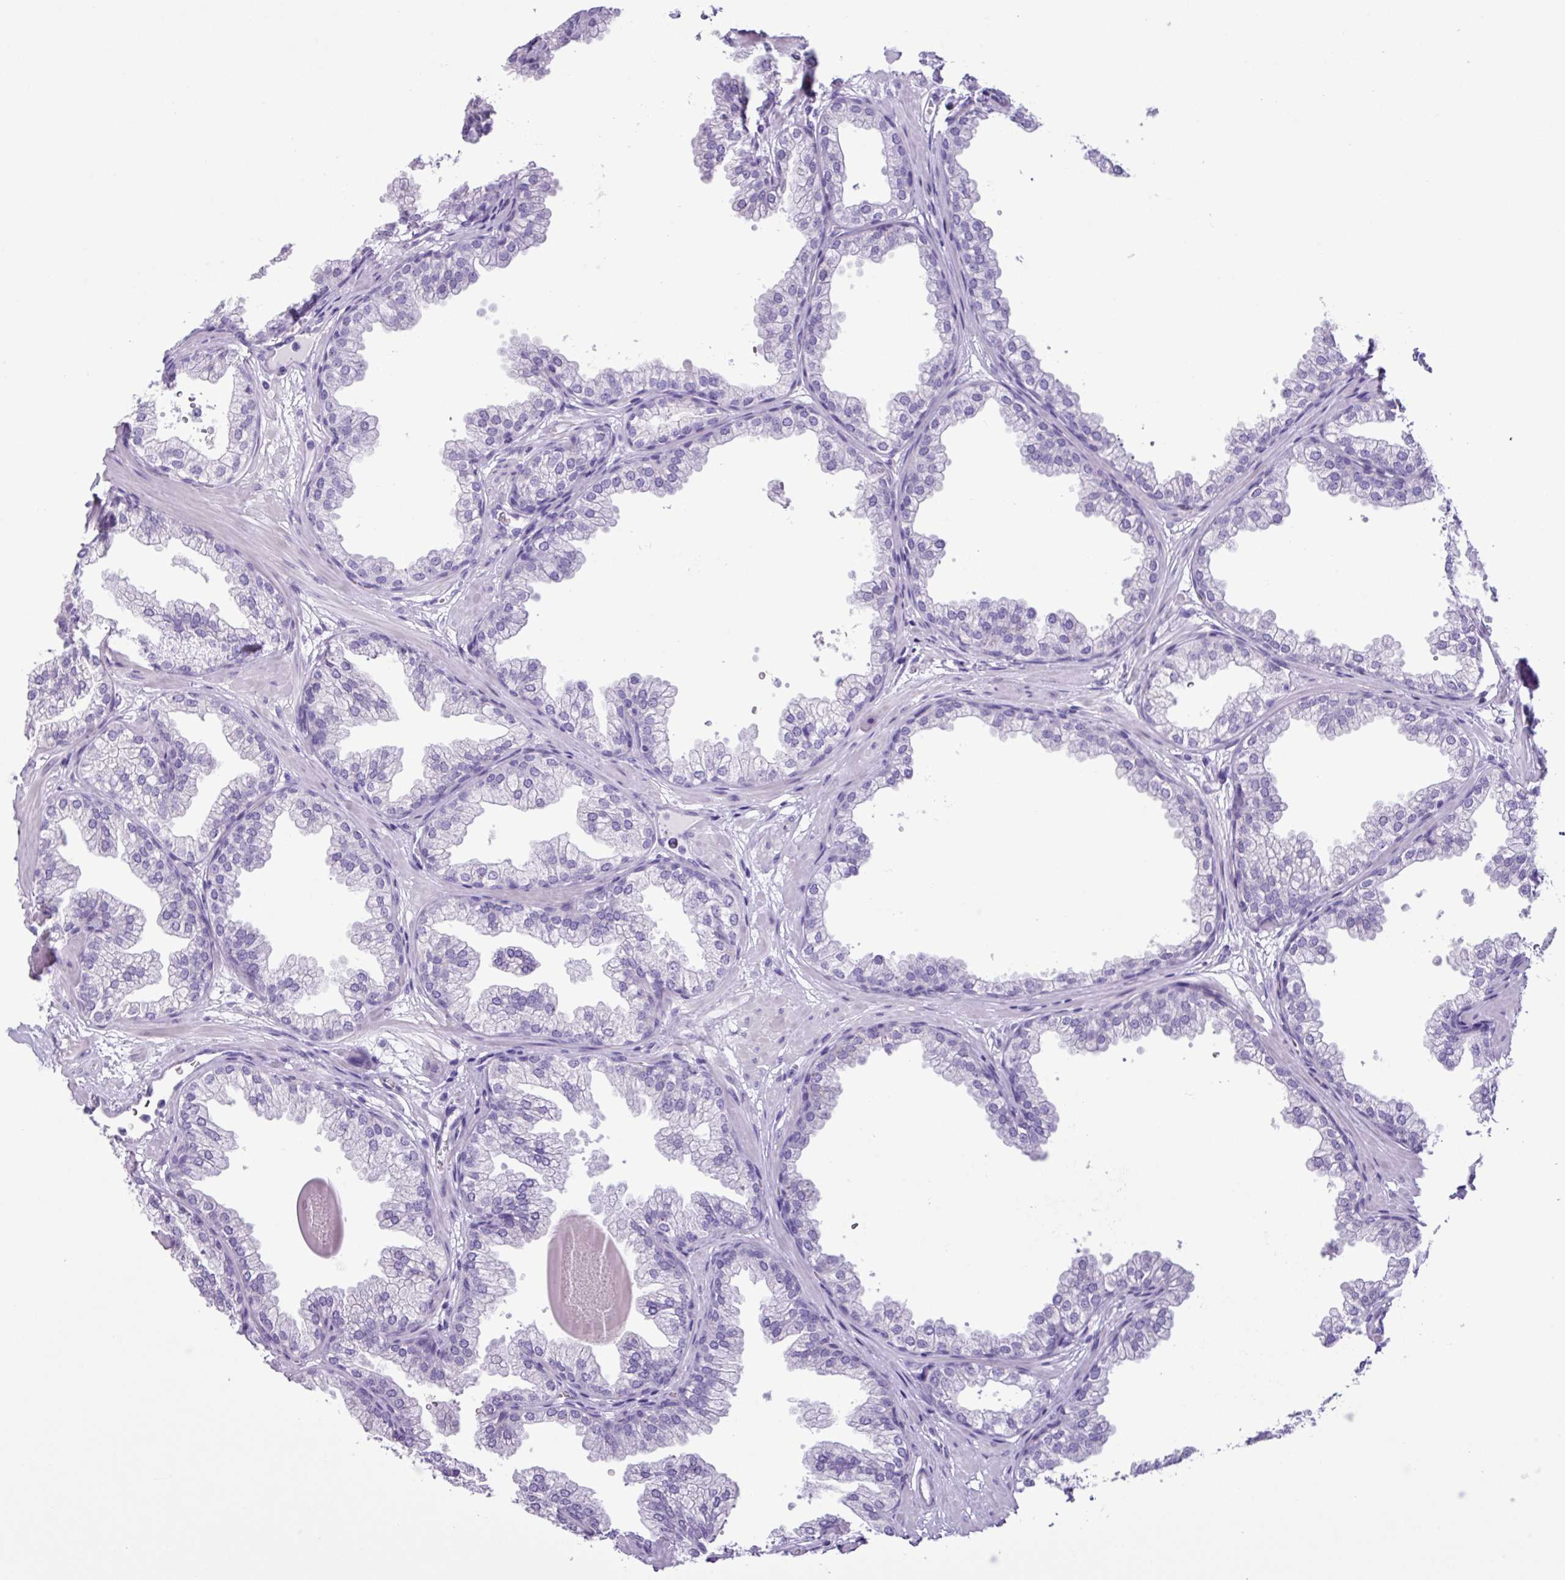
{"staining": {"intensity": "negative", "quantity": "none", "location": "none"}, "tissue": "prostate", "cell_type": "Glandular cells", "image_type": "normal", "snomed": [{"axis": "morphology", "description": "Normal tissue, NOS"}, {"axis": "topography", "description": "Prostate"}], "caption": "This is an IHC image of benign human prostate. There is no expression in glandular cells.", "gene": "AGO3", "patient": {"sex": "male", "age": 37}}